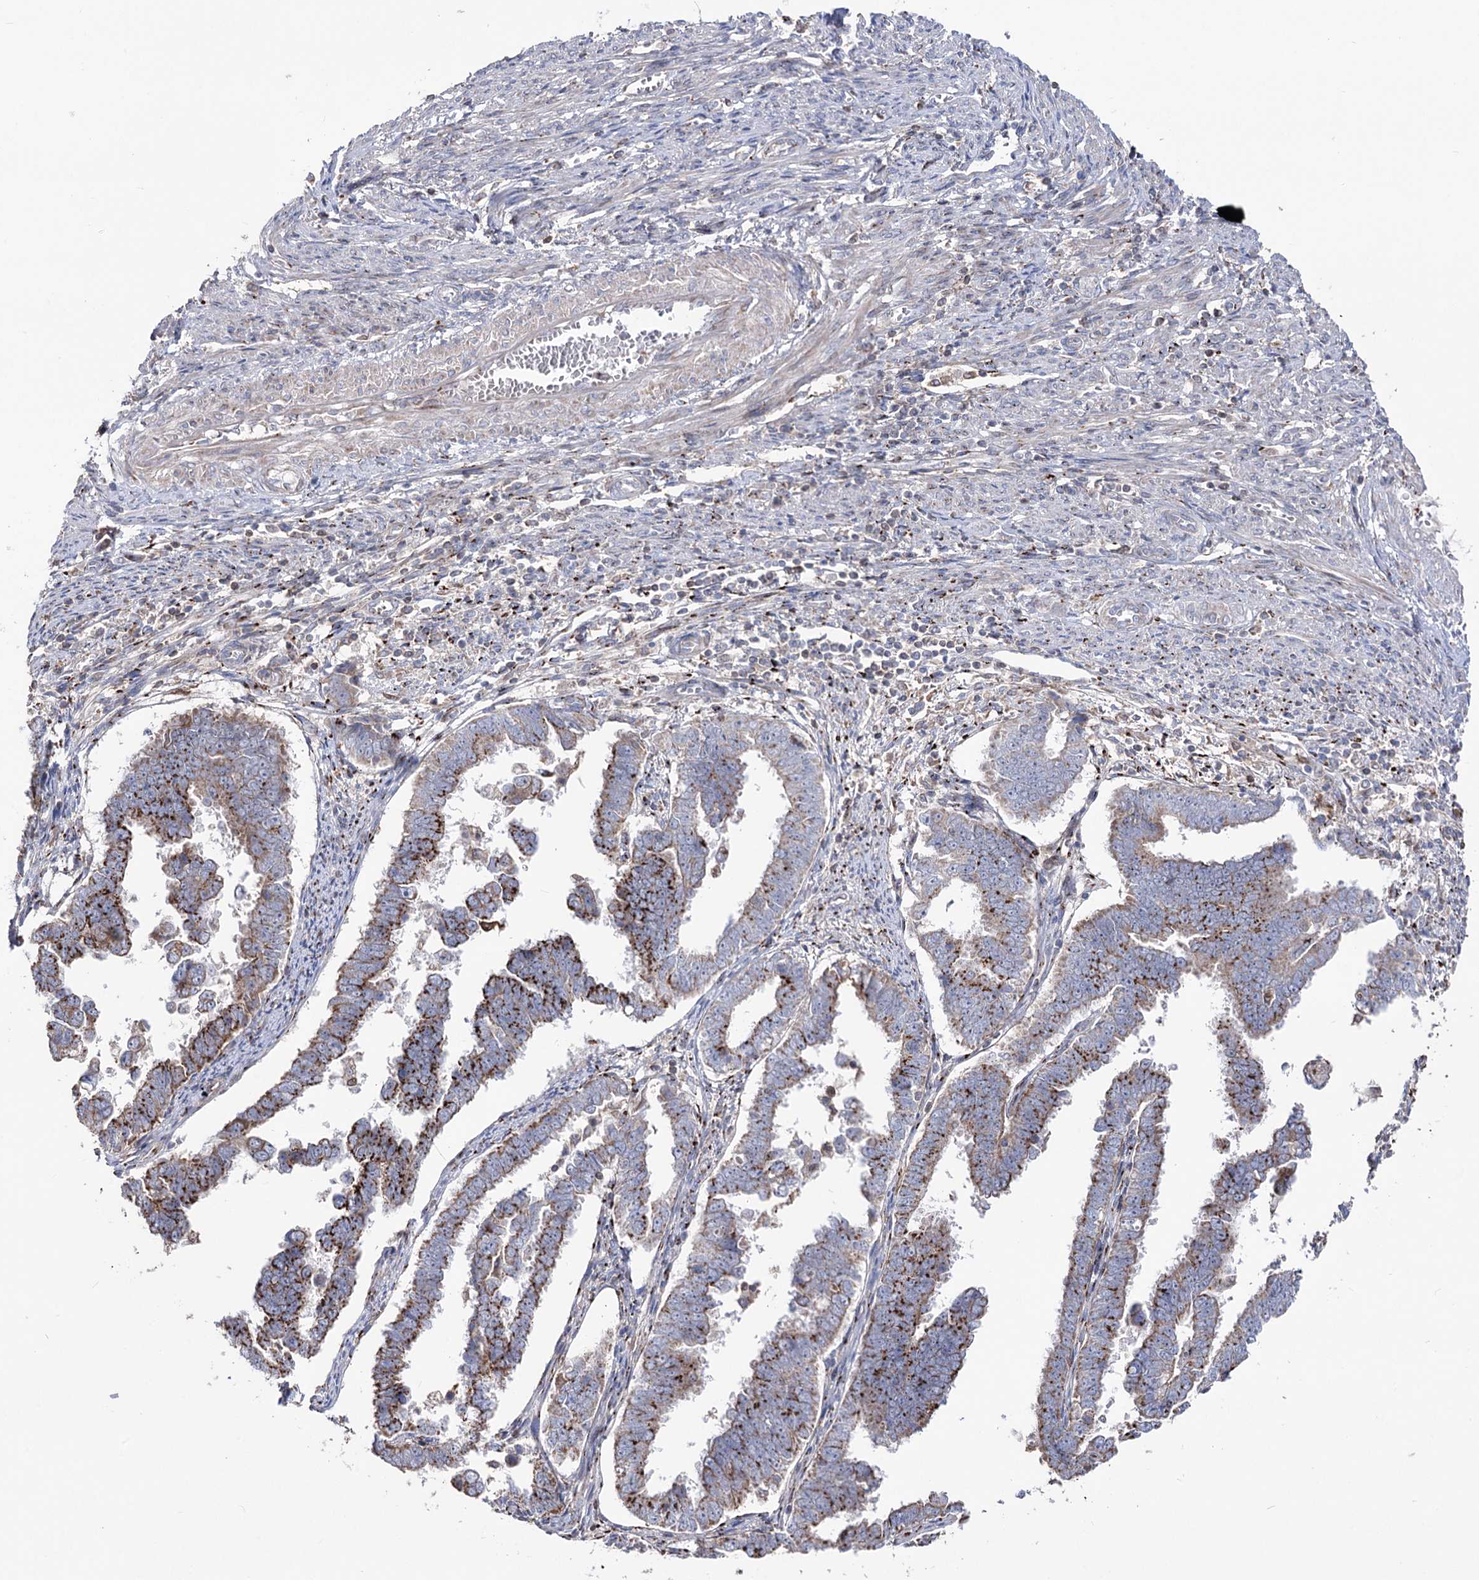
{"staining": {"intensity": "strong", "quantity": "25%-75%", "location": "cytoplasmic/membranous"}, "tissue": "endometrial cancer", "cell_type": "Tumor cells", "image_type": "cancer", "snomed": [{"axis": "morphology", "description": "Adenocarcinoma, NOS"}, {"axis": "topography", "description": "Endometrium"}], "caption": "IHC histopathology image of endometrial cancer (adenocarcinoma) stained for a protein (brown), which shows high levels of strong cytoplasmic/membranous expression in approximately 25%-75% of tumor cells.", "gene": "ARHGAP20", "patient": {"sex": "female", "age": 75}}